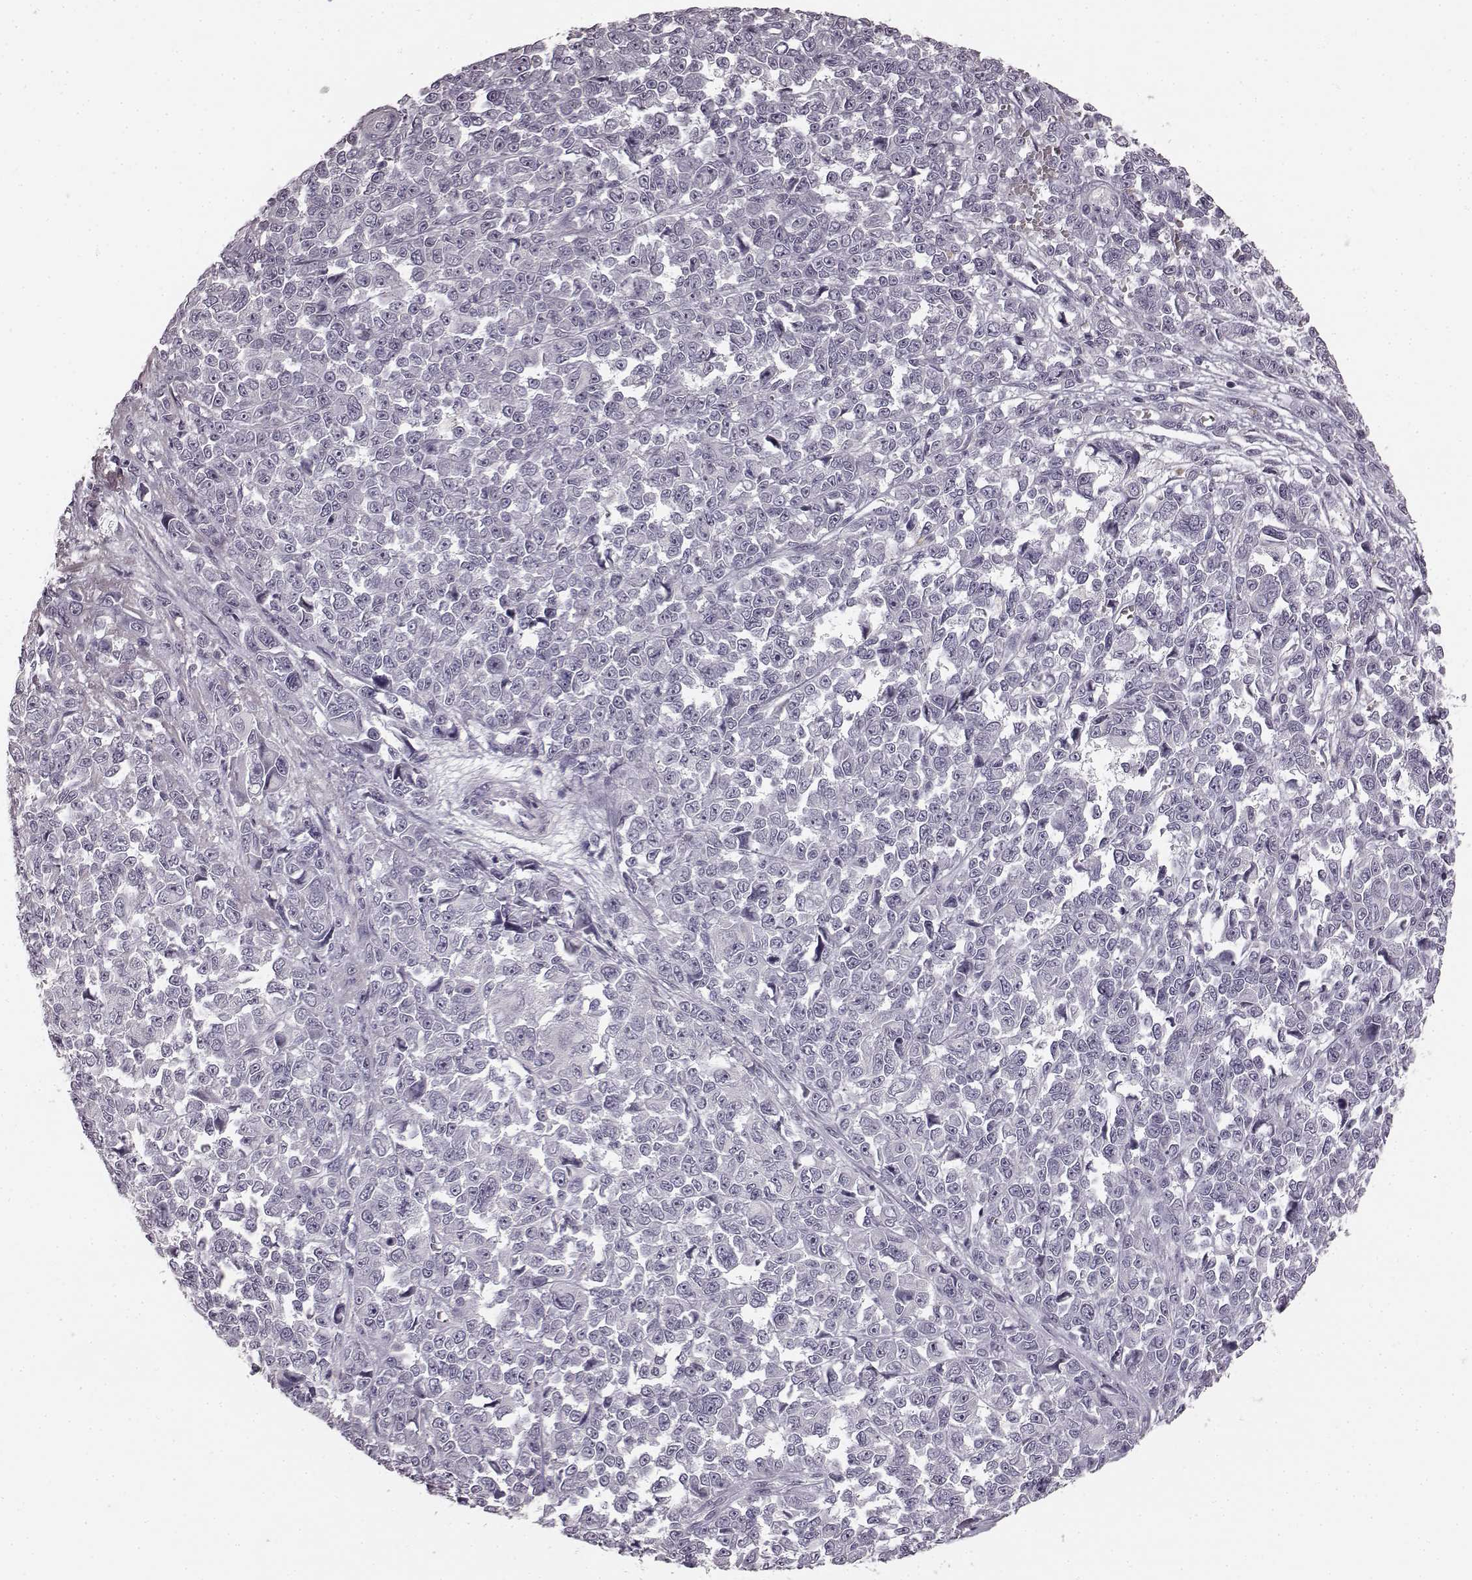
{"staining": {"intensity": "negative", "quantity": "none", "location": "none"}, "tissue": "melanoma", "cell_type": "Tumor cells", "image_type": "cancer", "snomed": [{"axis": "morphology", "description": "Malignant melanoma, NOS"}, {"axis": "topography", "description": "Skin"}], "caption": "The image exhibits no staining of tumor cells in malignant melanoma.", "gene": "TMPRSS15", "patient": {"sex": "female", "age": 95}}